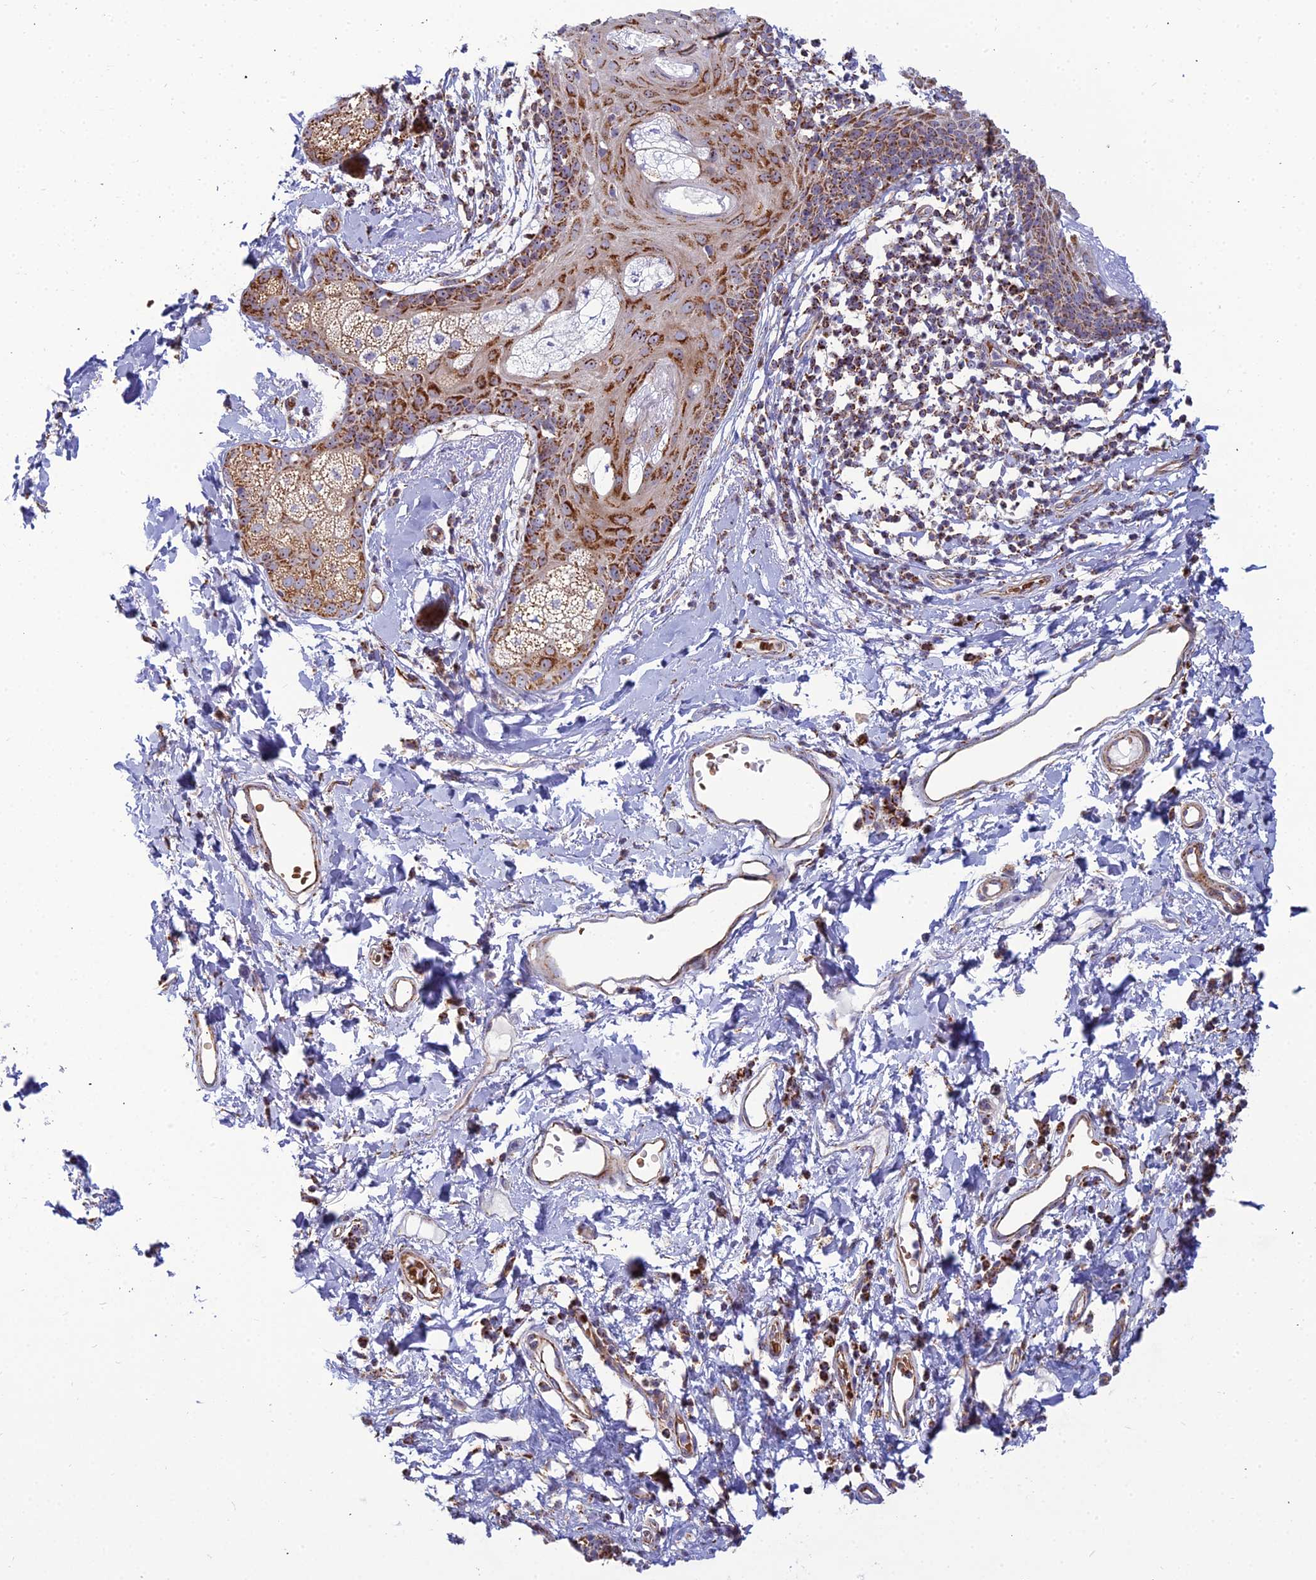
{"staining": {"intensity": "negative", "quantity": "none", "location": "none"}, "tissue": "skin", "cell_type": "Epidermal cells", "image_type": "normal", "snomed": [{"axis": "morphology", "description": "Normal tissue, NOS"}, {"axis": "topography", "description": "Vulva"}], "caption": "Epidermal cells show no significant staining in normal skin. (Stains: DAB (3,3'-diaminobenzidine) immunohistochemistry (IHC) with hematoxylin counter stain, Microscopy: brightfield microscopy at high magnification).", "gene": "SLC35F4", "patient": {"sex": "female", "age": 66}}